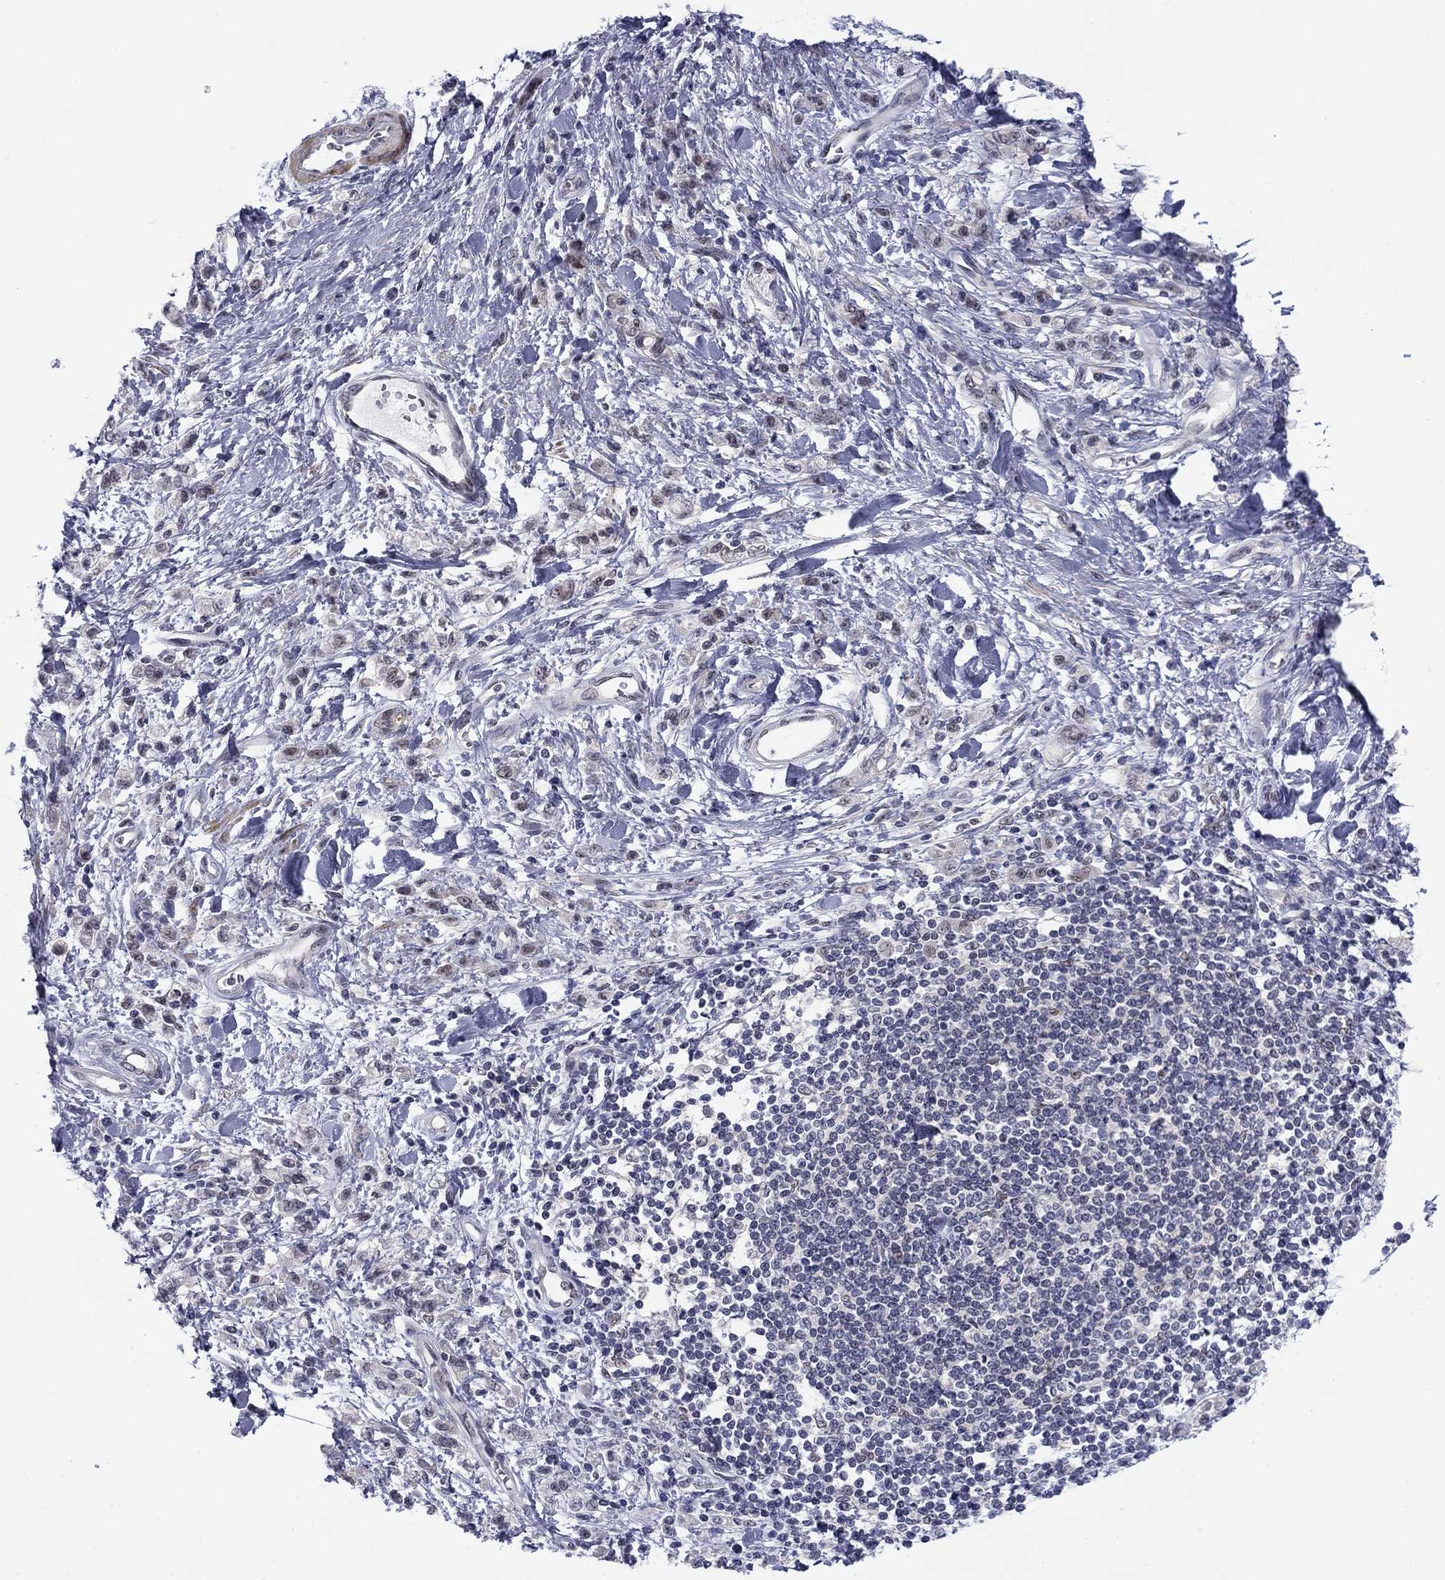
{"staining": {"intensity": "weak", "quantity": "25%-75%", "location": "nuclear"}, "tissue": "stomach cancer", "cell_type": "Tumor cells", "image_type": "cancer", "snomed": [{"axis": "morphology", "description": "Adenocarcinoma, NOS"}, {"axis": "topography", "description": "Stomach"}], "caption": "The histopathology image displays a brown stain indicating the presence of a protein in the nuclear of tumor cells in adenocarcinoma (stomach).", "gene": "TIGD4", "patient": {"sex": "male", "age": 77}}